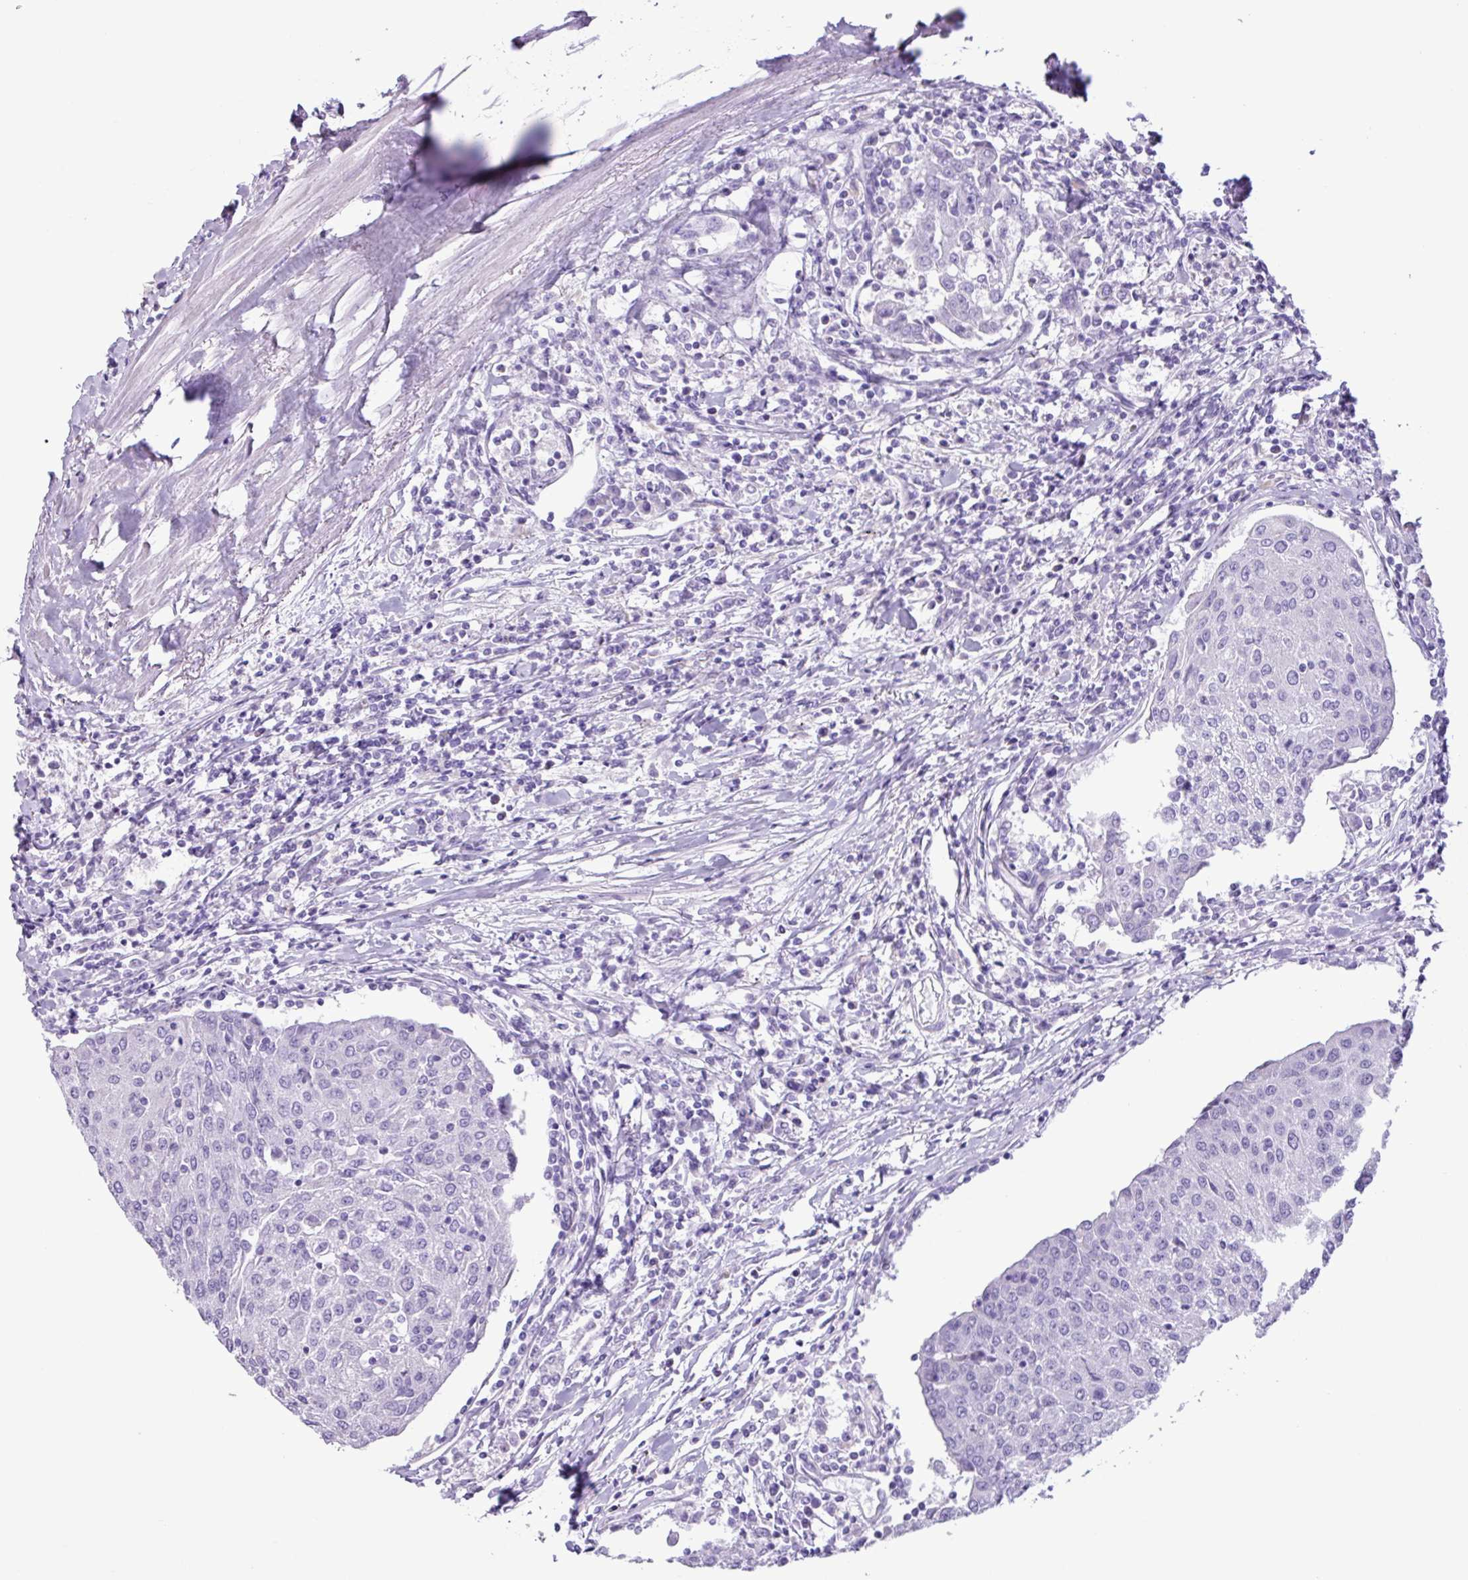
{"staining": {"intensity": "negative", "quantity": "none", "location": "none"}, "tissue": "urothelial cancer", "cell_type": "Tumor cells", "image_type": "cancer", "snomed": [{"axis": "morphology", "description": "Urothelial carcinoma, High grade"}, {"axis": "topography", "description": "Urinary bladder"}], "caption": "Urothelial cancer was stained to show a protein in brown. There is no significant staining in tumor cells. (Immunohistochemistry, brightfield microscopy, high magnification).", "gene": "AGO3", "patient": {"sex": "female", "age": 85}}